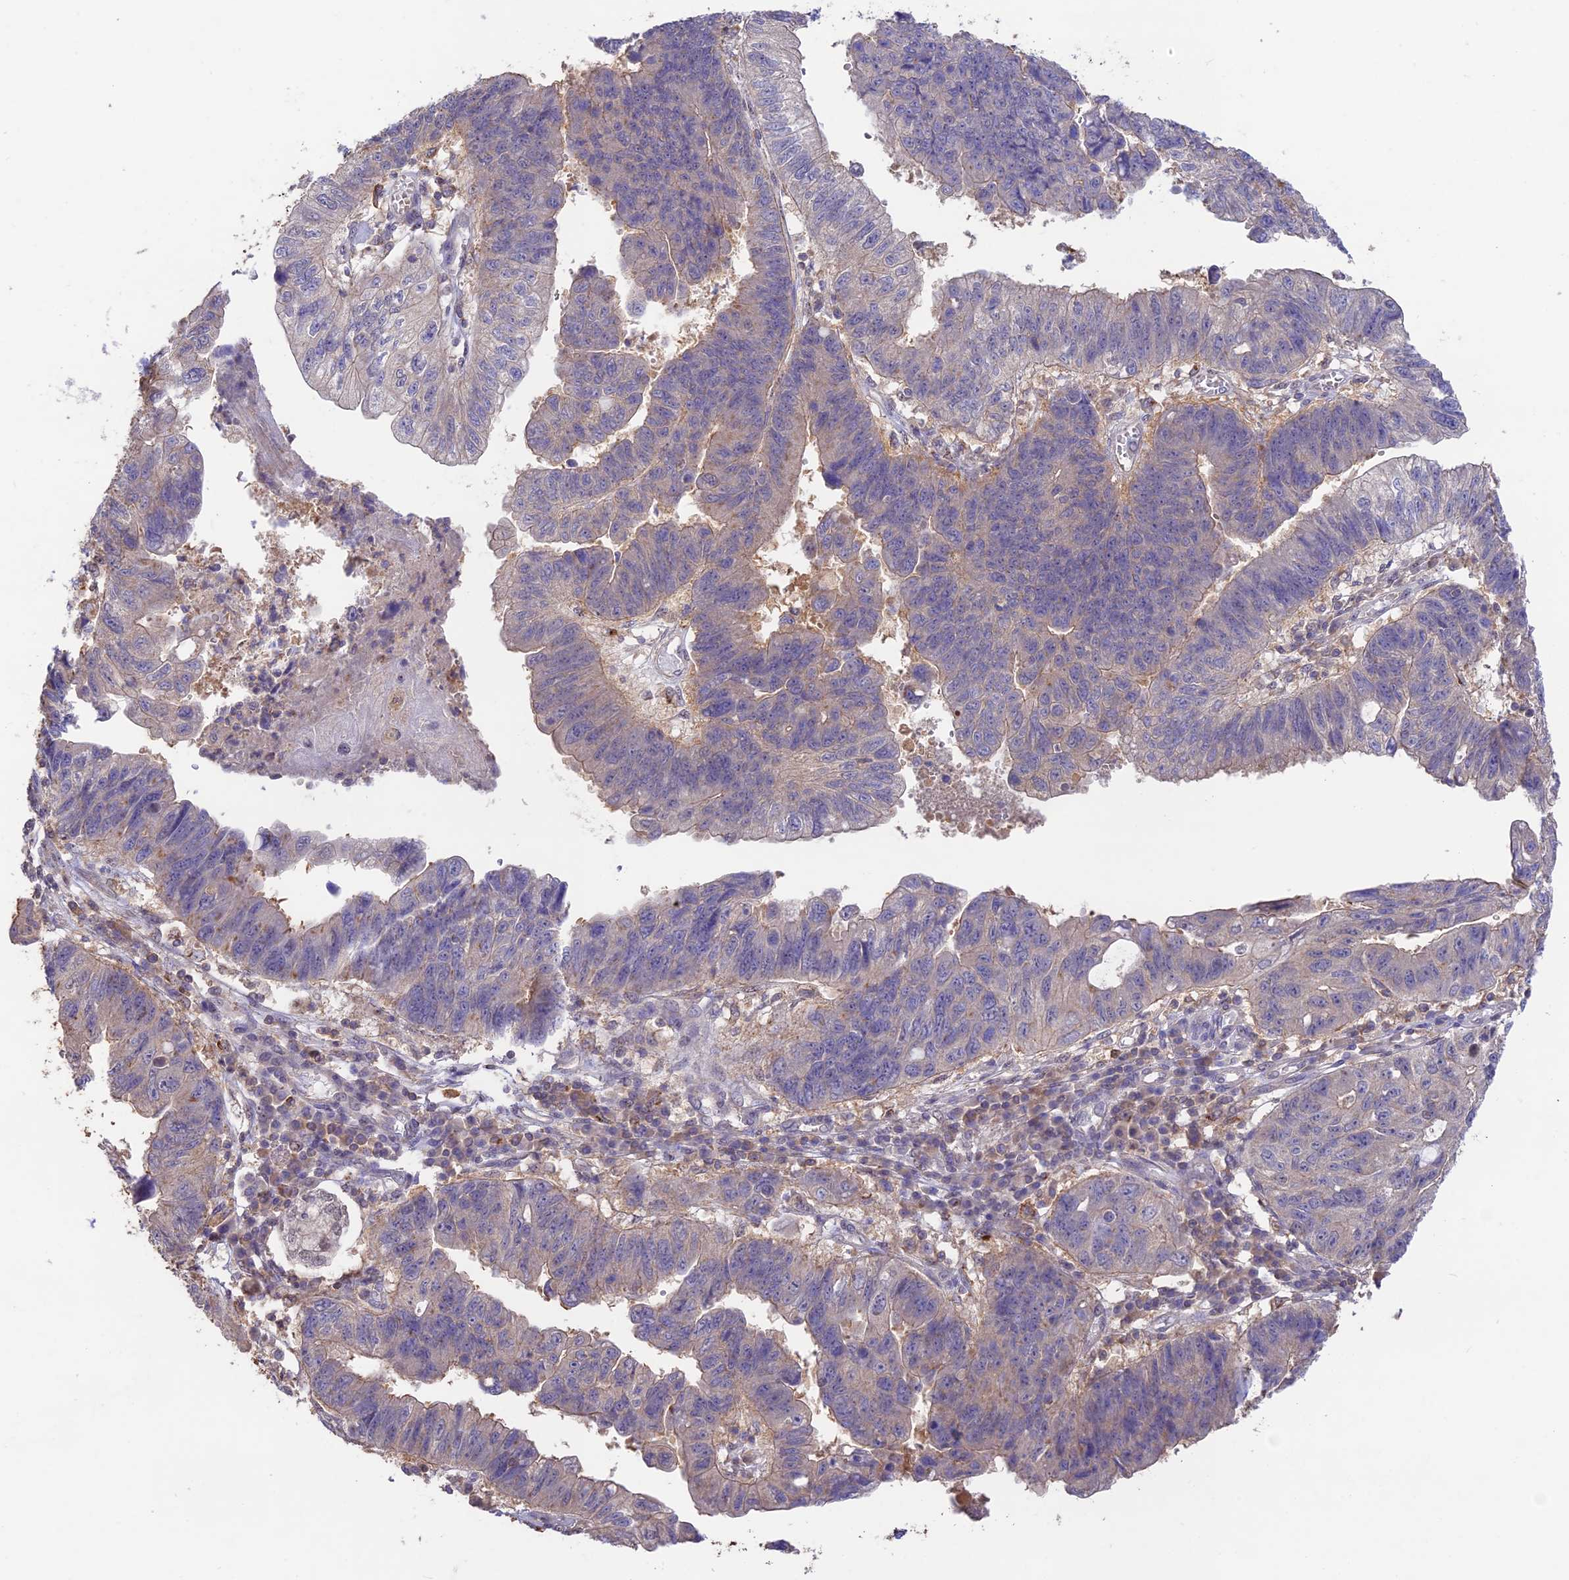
{"staining": {"intensity": "weak", "quantity": "<25%", "location": "cytoplasmic/membranous"}, "tissue": "stomach cancer", "cell_type": "Tumor cells", "image_type": "cancer", "snomed": [{"axis": "morphology", "description": "Adenocarcinoma, NOS"}, {"axis": "topography", "description": "Stomach"}], "caption": "IHC photomicrograph of neoplastic tissue: human adenocarcinoma (stomach) stained with DAB (3,3'-diaminobenzidine) exhibits no significant protein staining in tumor cells.", "gene": "CLCF1", "patient": {"sex": "male", "age": 59}}